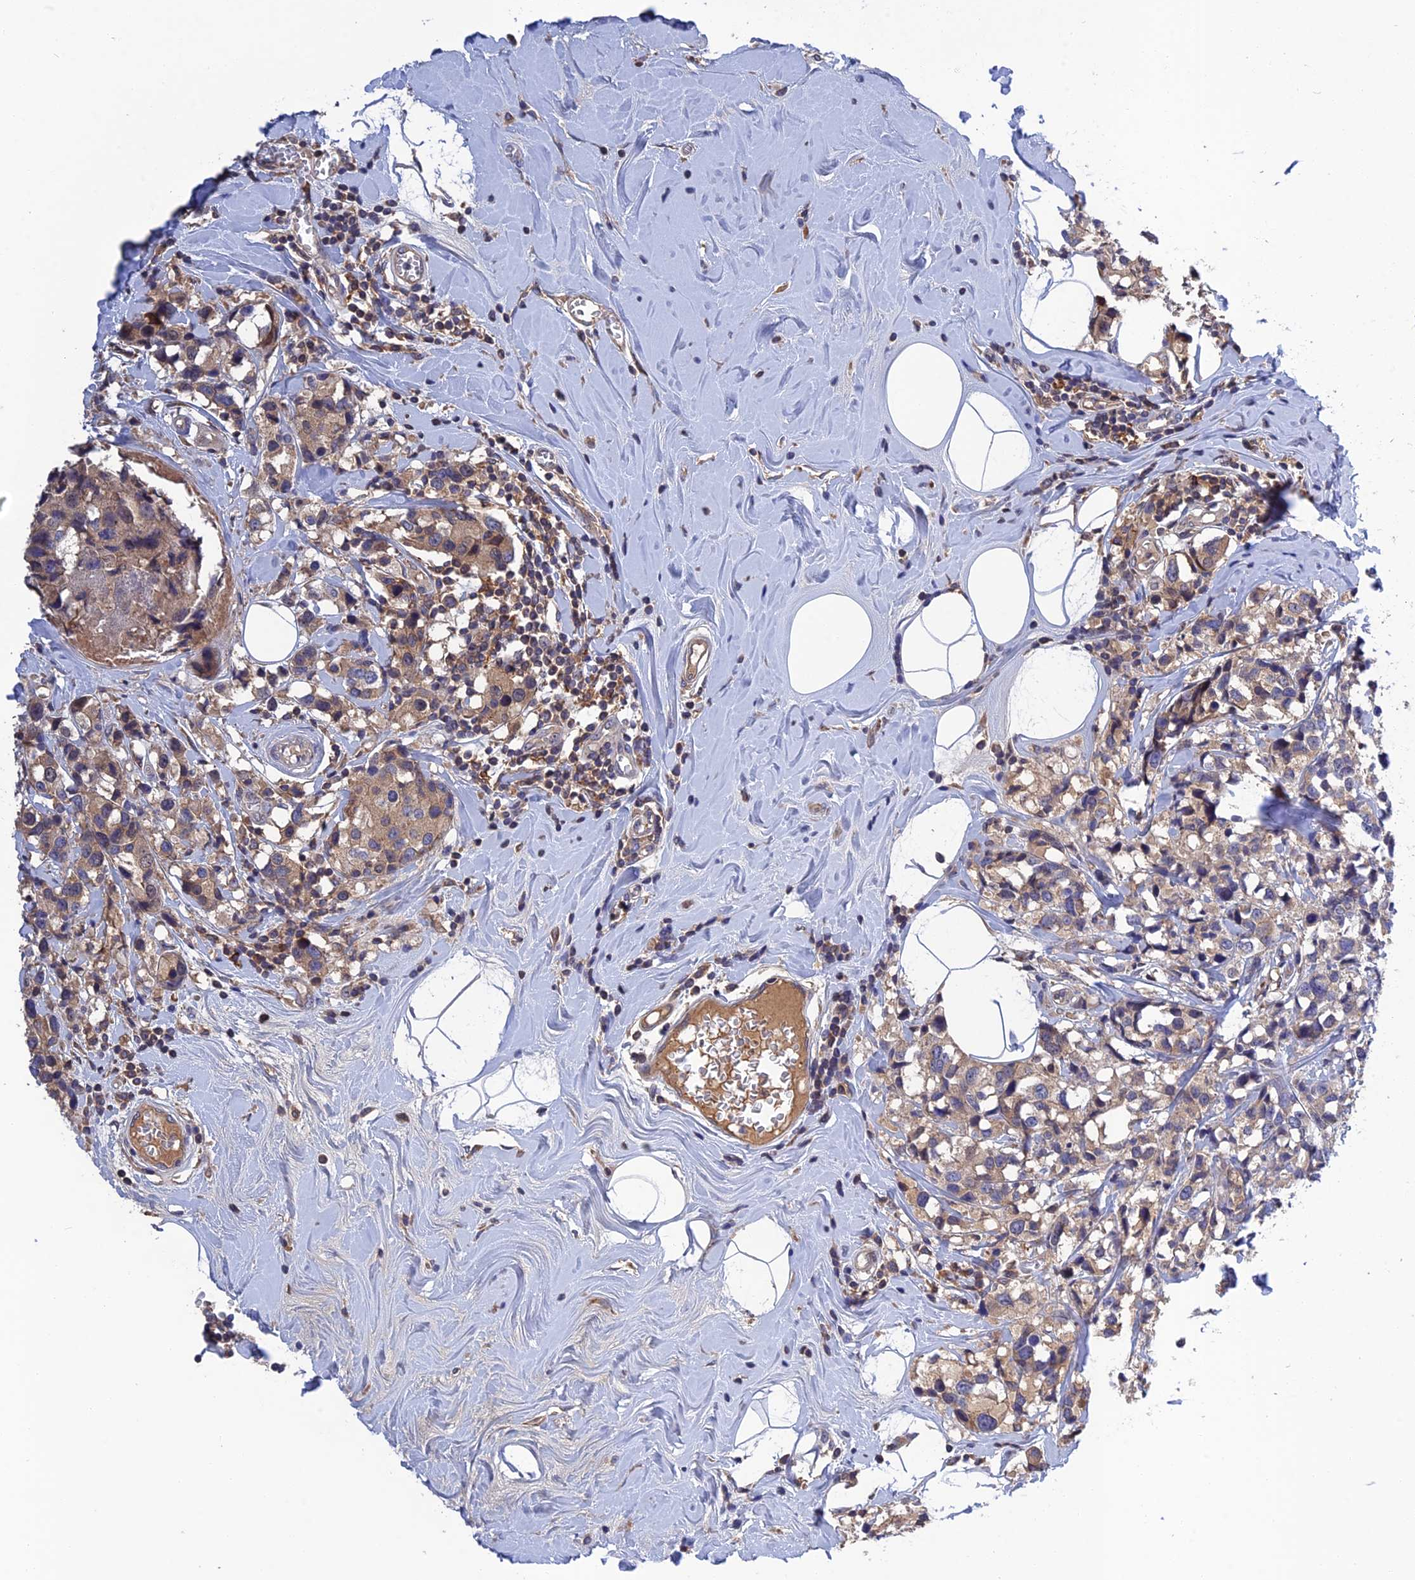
{"staining": {"intensity": "weak", "quantity": "25%-75%", "location": "cytoplasmic/membranous"}, "tissue": "breast cancer", "cell_type": "Tumor cells", "image_type": "cancer", "snomed": [{"axis": "morphology", "description": "Lobular carcinoma"}, {"axis": "topography", "description": "Breast"}], "caption": "A brown stain shows weak cytoplasmic/membranous staining of a protein in breast cancer (lobular carcinoma) tumor cells.", "gene": "CRACD", "patient": {"sex": "female", "age": 59}}